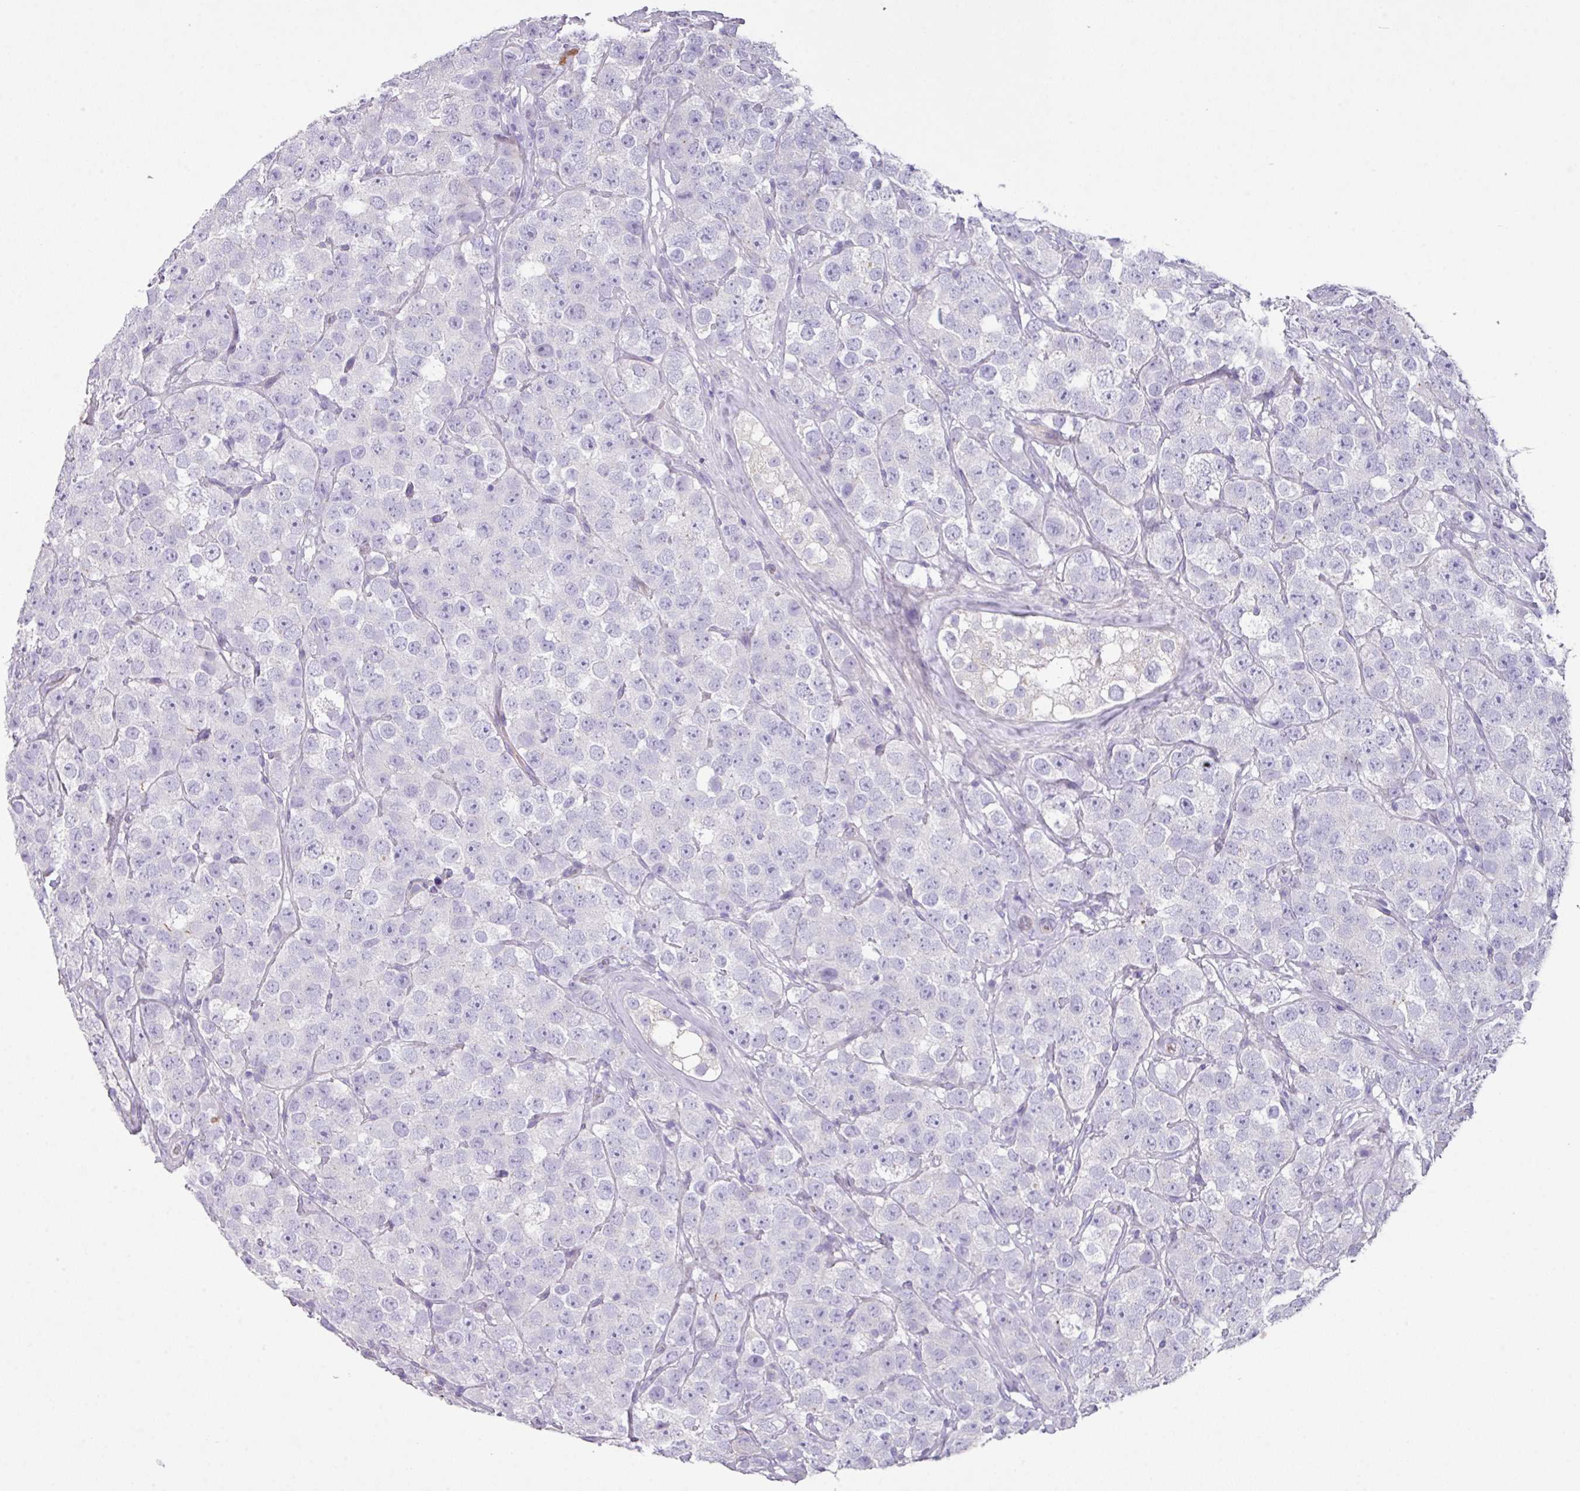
{"staining": {"intensity": "negative", "quantity": "none", "location": "none"}, "tissue": "testis cancer", "cell_type": "Tumor cells", "image_type": "cancer", "snomed": [{"axis": "morphology", "description": "Seminoma, NOS"}, {"axis": "topography", "description": "Testis"}], "caption": "Immunohistochemical staining of human testis seminoma exhibits no significant staining in tumor cells. (IHC, brightfield microscopy, high magnification).", "gene": "GLI4", "patient": {"sex": "male", "age": 28}}